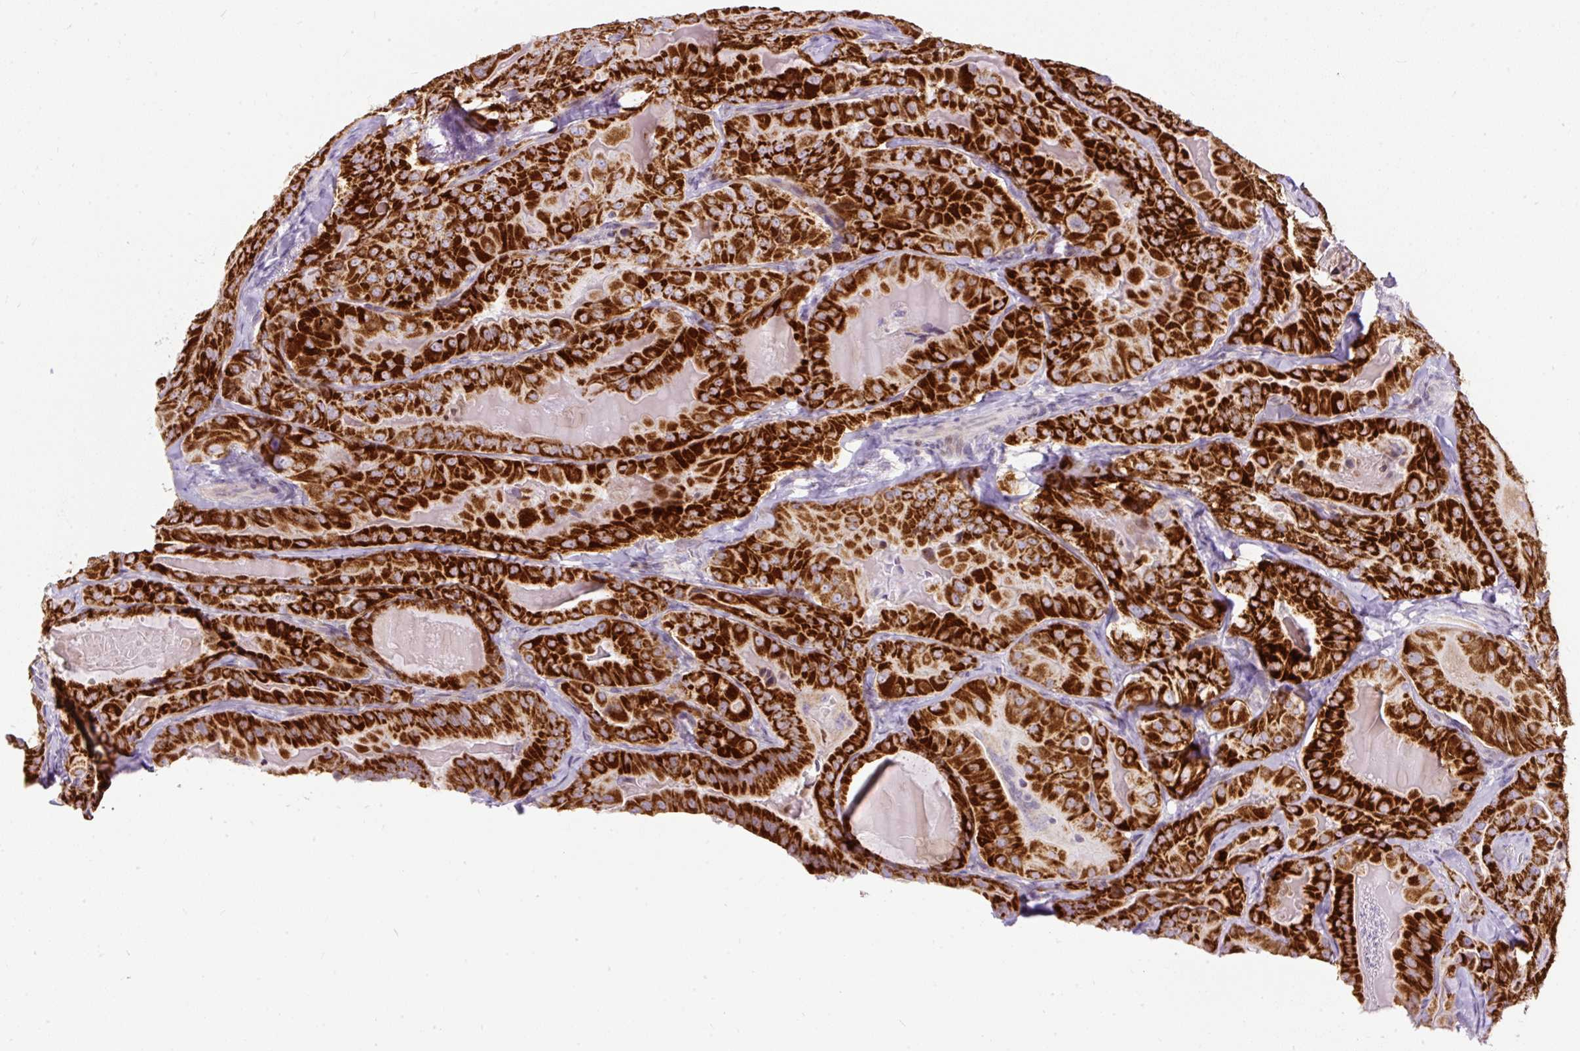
{"staining": {"intensity": "strong", "quantity": ">75%", "location": "cytoplasmic/membranous"}, "tissue": "thyroid cancer", "cell_type": "Tumor cells", "image_type": "cancer", "snomed": [{"axis": "morphology", "description": "Papillary adenocarcinoma, NOS"}, {"axis": "topography", "description": "Thyroid gland"}], "caption": "Protein expression analysis of papillary adenocarcinoma (thyroid) demonstrates strong cytoplasmic/membranous positivity in approximately >75% of tumor cells.", "gene": "FMC1", "patient": {"sex": "female", "age": 68}}